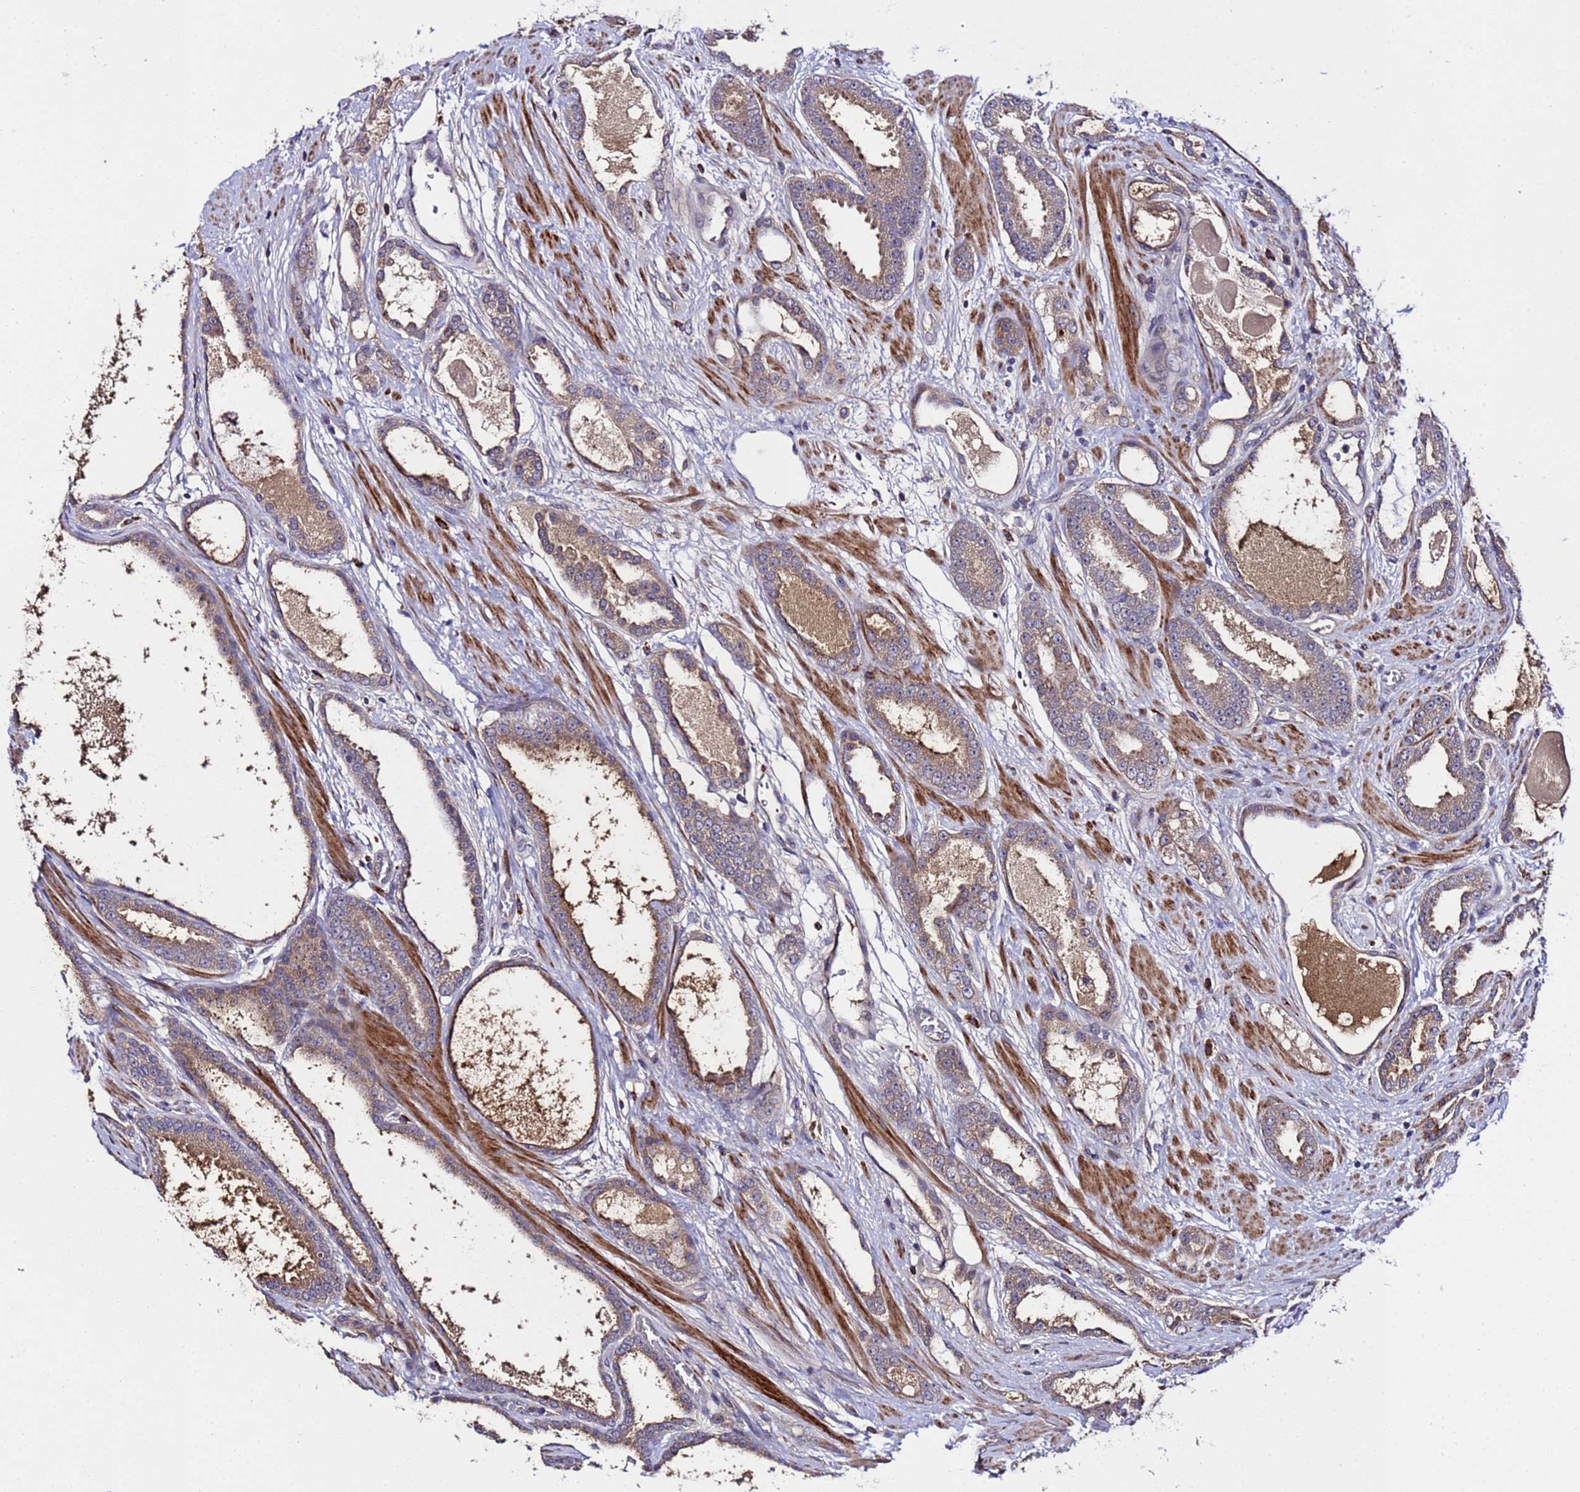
{"staining": {"intensity": "moderate", "quantity": "25%-75%", "location": "cytoplasmic/membranous"}, "tissue": "prostate cancer", "cell_type": "Tumor cells", "image_type": "cancer", "snomed": [{"axis": "morphology", "description": "Adenocarcinoma, High grade"}, {"axis": "topography", "description": "Prostate"}], "caption": "Prostate cancer (high-grade adenocarcinoma) stained with DAB (3,3'-diaminobenzidine) IHC reveals medium levels of moderate cytoplasmic/membranous expression in about 25%-75% of tumor cells.", "gene": "PLXDC2", "patient": {"sex": "male", "age": 60}}